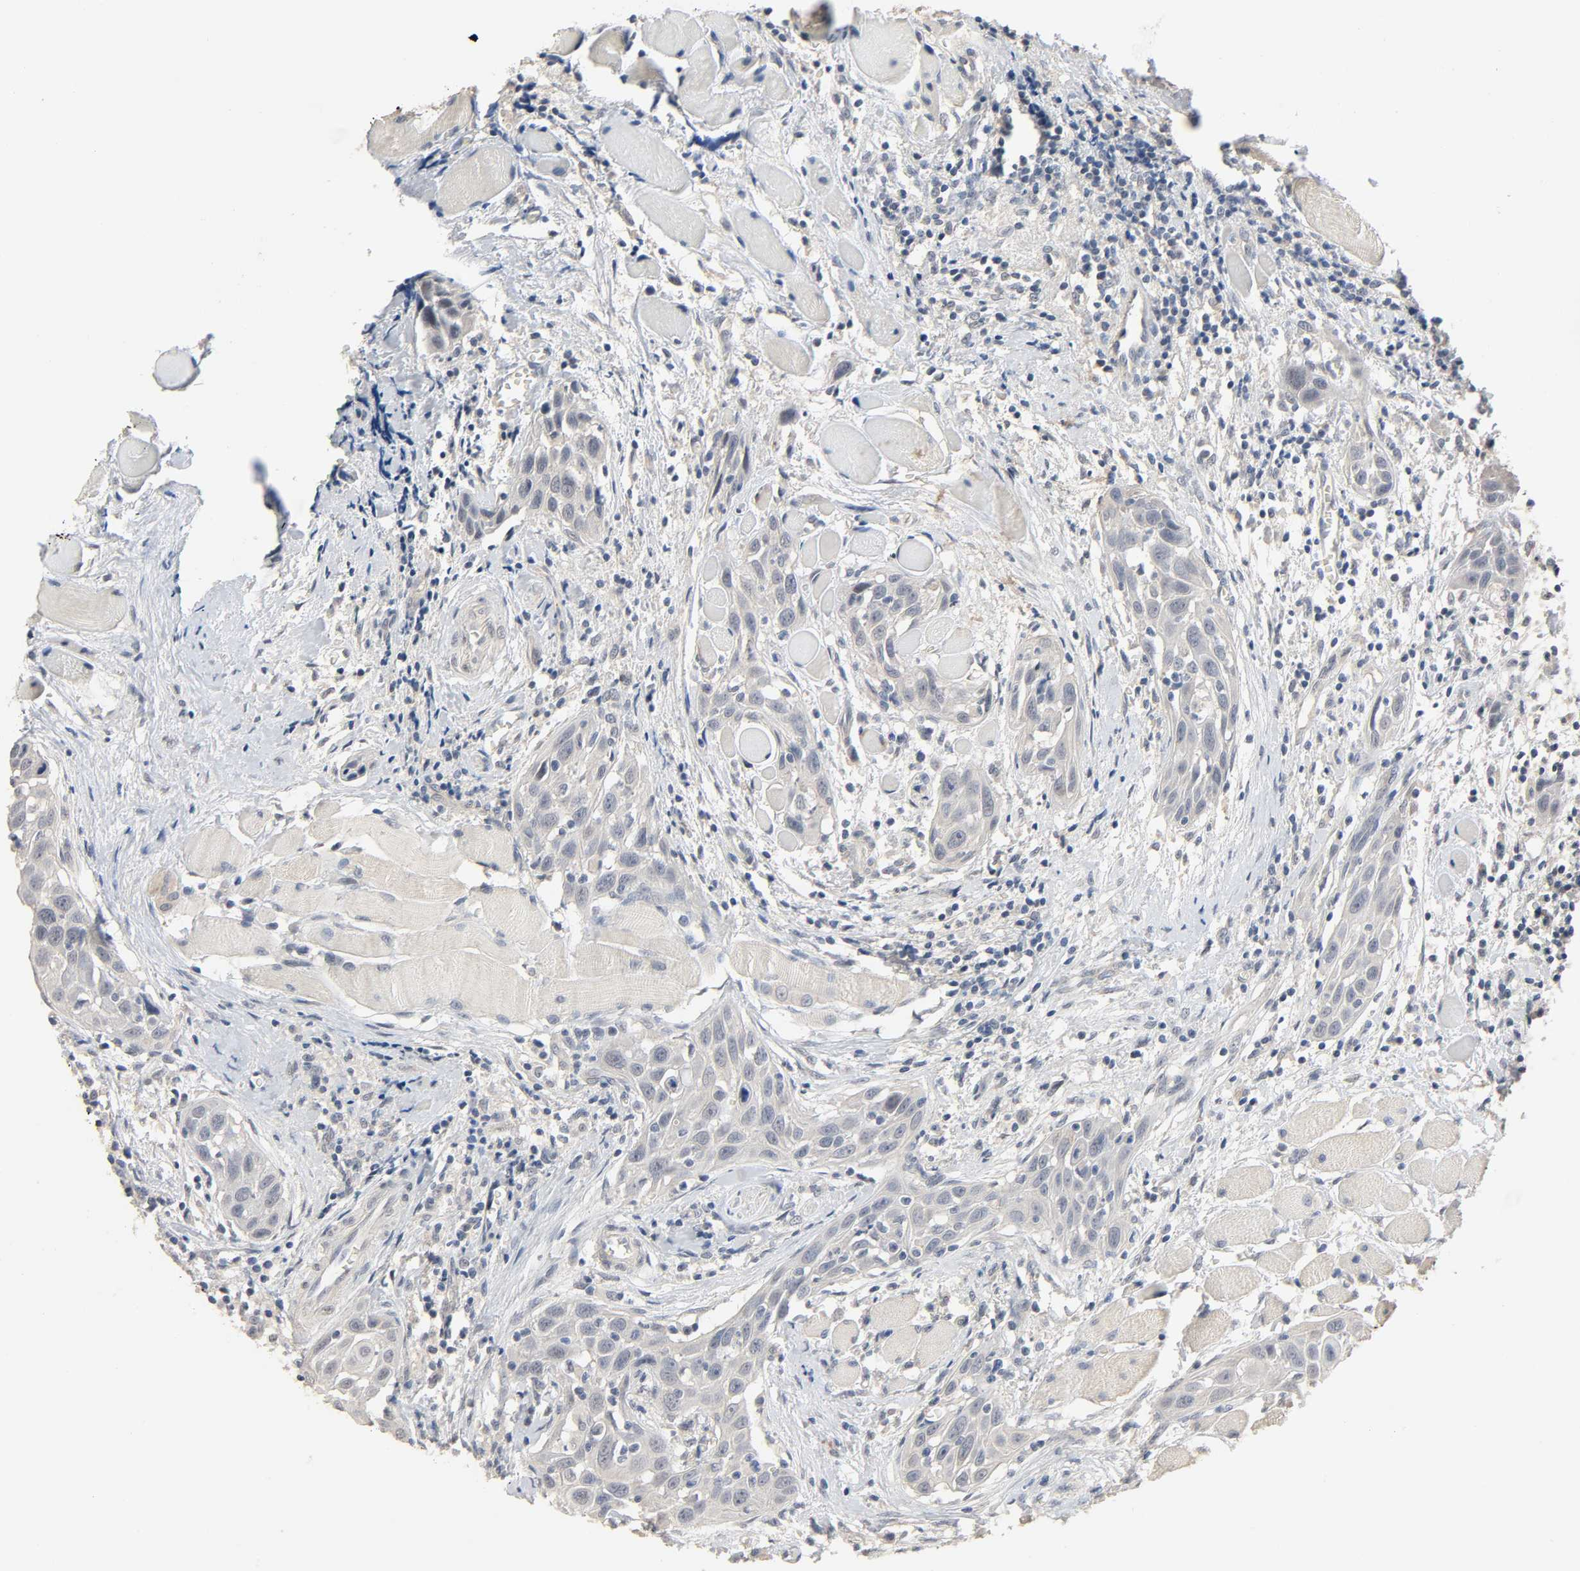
{"staining": {"intensity": "negative", "quantity": "none", "location": "none"}, "tissue": "head and neck cancer", "cell_type": "Tumor cells", "image_type": "cancer", "snomed": [{"axis": "morphology", "description": "Squamous cell carcinoma, NOS"}, {"axis": "topography", "description": "Oral tissue"}, {"axis": "topography", "description": "Head-Neck"}], "caption": "Immunohistochemical staining of head and neck squamous cell carcinoma shows no significant staining in tumor cells. (DAB immunohistochemistry, high magnification).", "gene": "MAGEA8", "patient": {"sex": "female", "age": 50}}